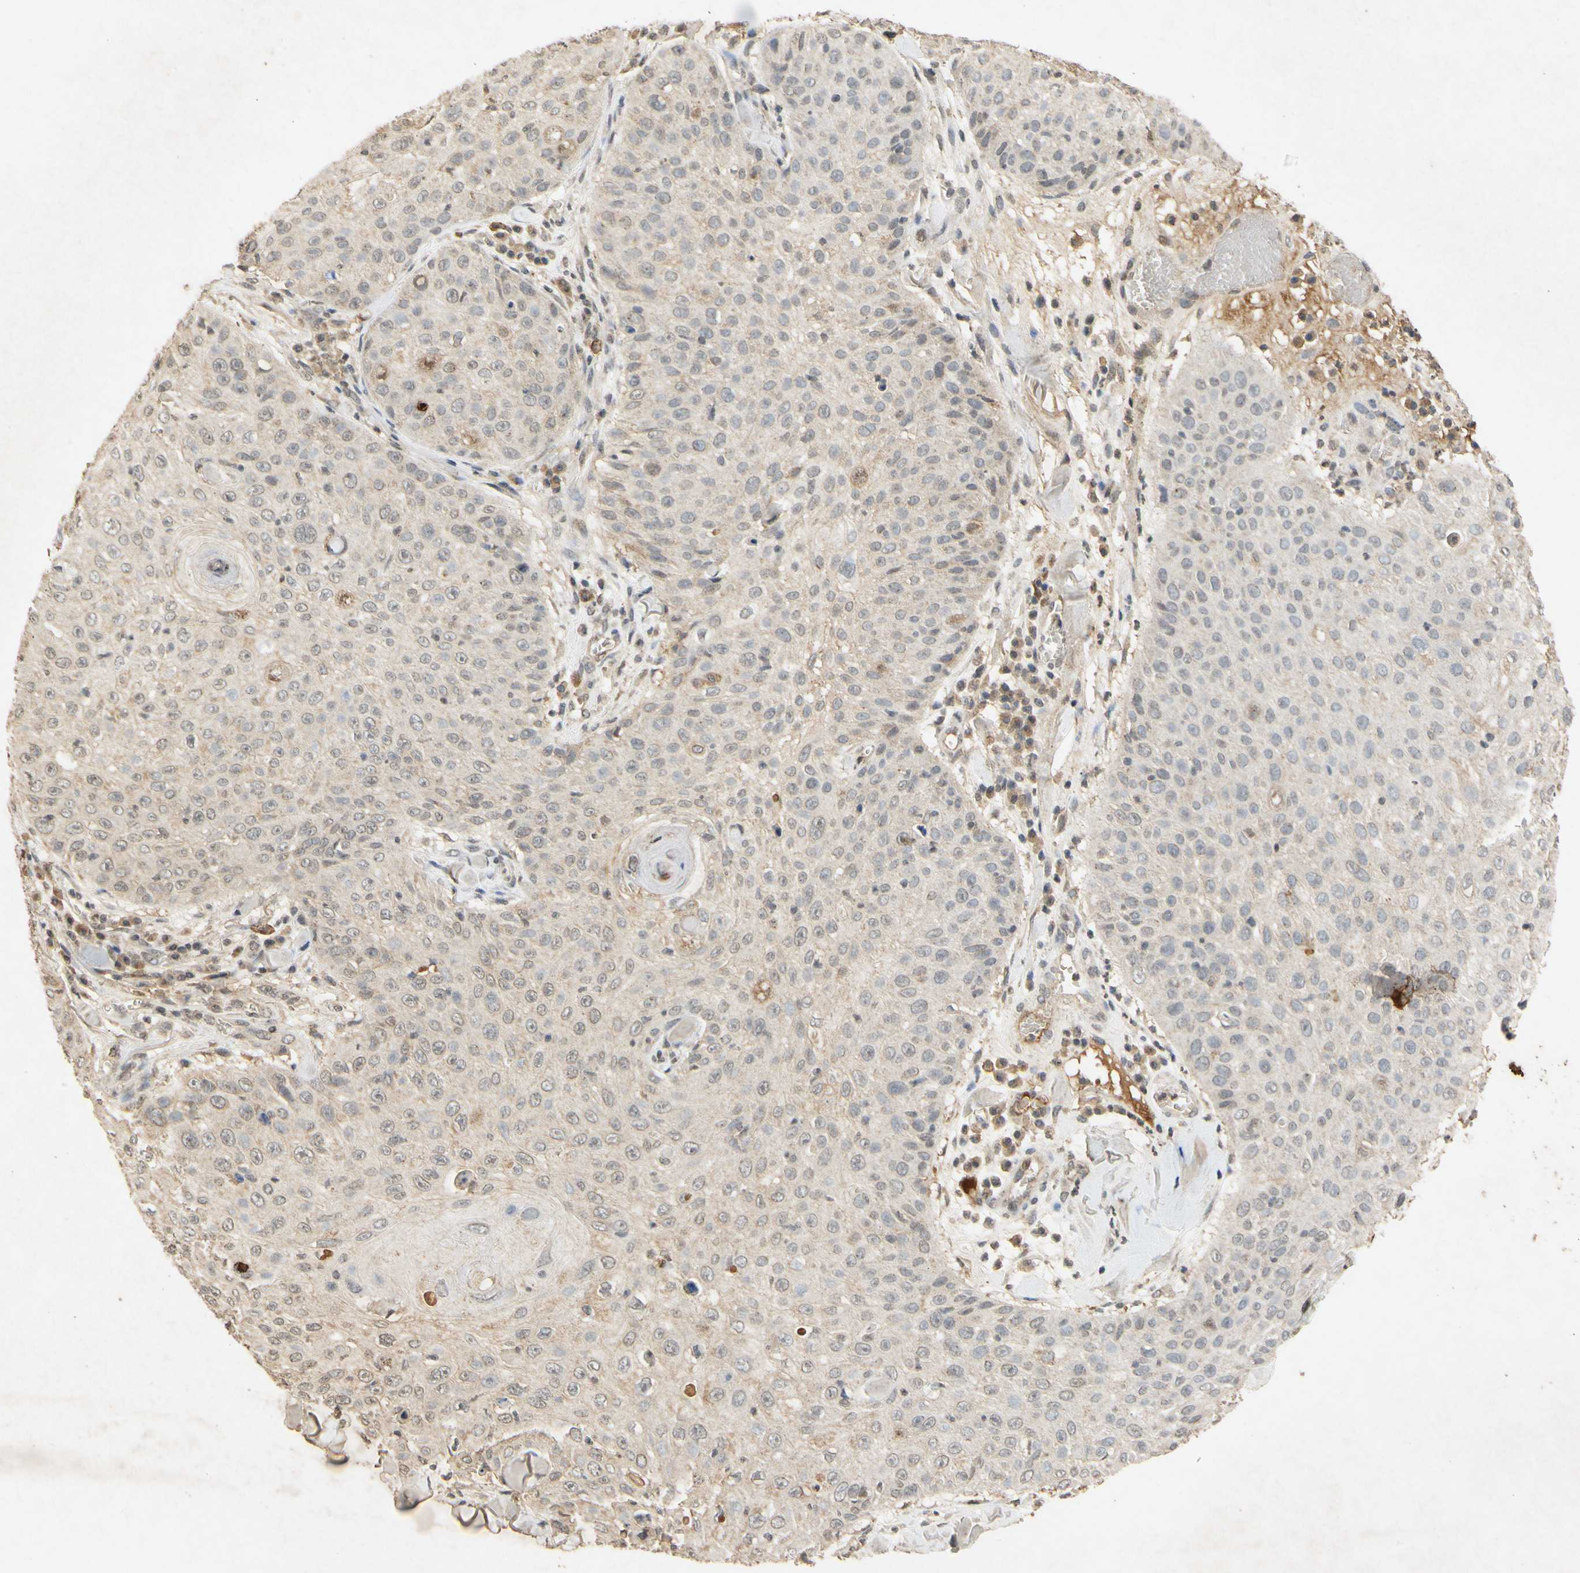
{"staining": {"intensity": "weak", "quantity": "25%-75%", "location": "cytoplasmic/membranous"}, "tissue": "skin cancer", "cell_type": "Tumor cells", "image_type": "cancer", "snomed": [{"axis": "morphology", "description": "Squamous cell carcinoma, NOS"}, {"axis": "topography", "description": "Skin"}], "caption": "Weak cytoplasmic/membranous protein staining is present in about 25%-75% of tumor cells in skin squamous cell carcinoma.", "gene": "CP", "patient": {"sex": "male", "age": 86}}